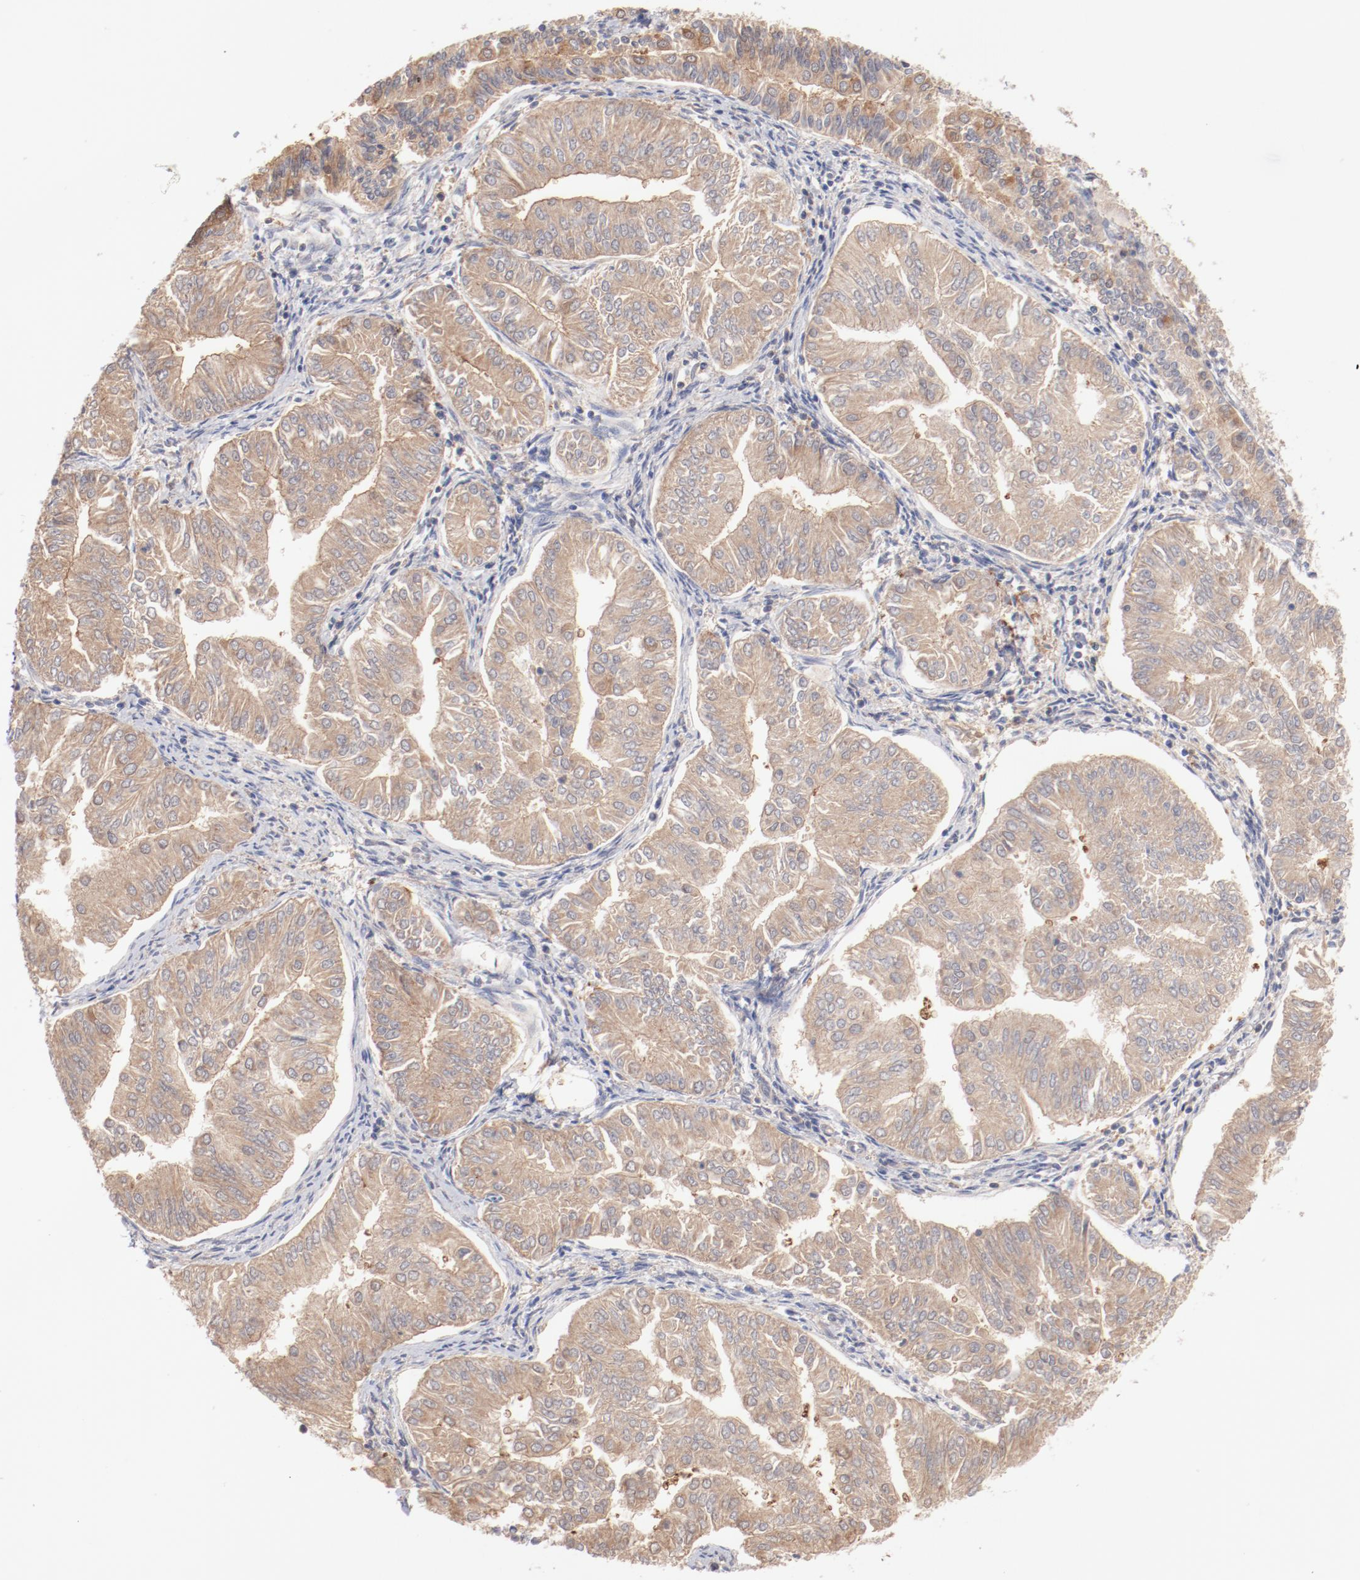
{"staining": {"intensity": "moderate", "quantity": ">75%", "location": "cytoplasmic/membranous"}, "tissue": "endometrial cancer", "cell_type": "Tumor cells", "image_type": "cancer", "snomed": [{"axis": "morphology", "description": "Adenocarcinoma, NOS"}, {"axis": "topography", "description": "Endometrium"}], "caption": "IHC of endometrial cancer displays medium levels of moderate cytoplasmic/membranous expression in about >75% of tumor cells. (Brightfield microscopy of DAB IHC at high magnification).", "gene": "SETD3", "patient": {"sex": "female", "age": 53}}